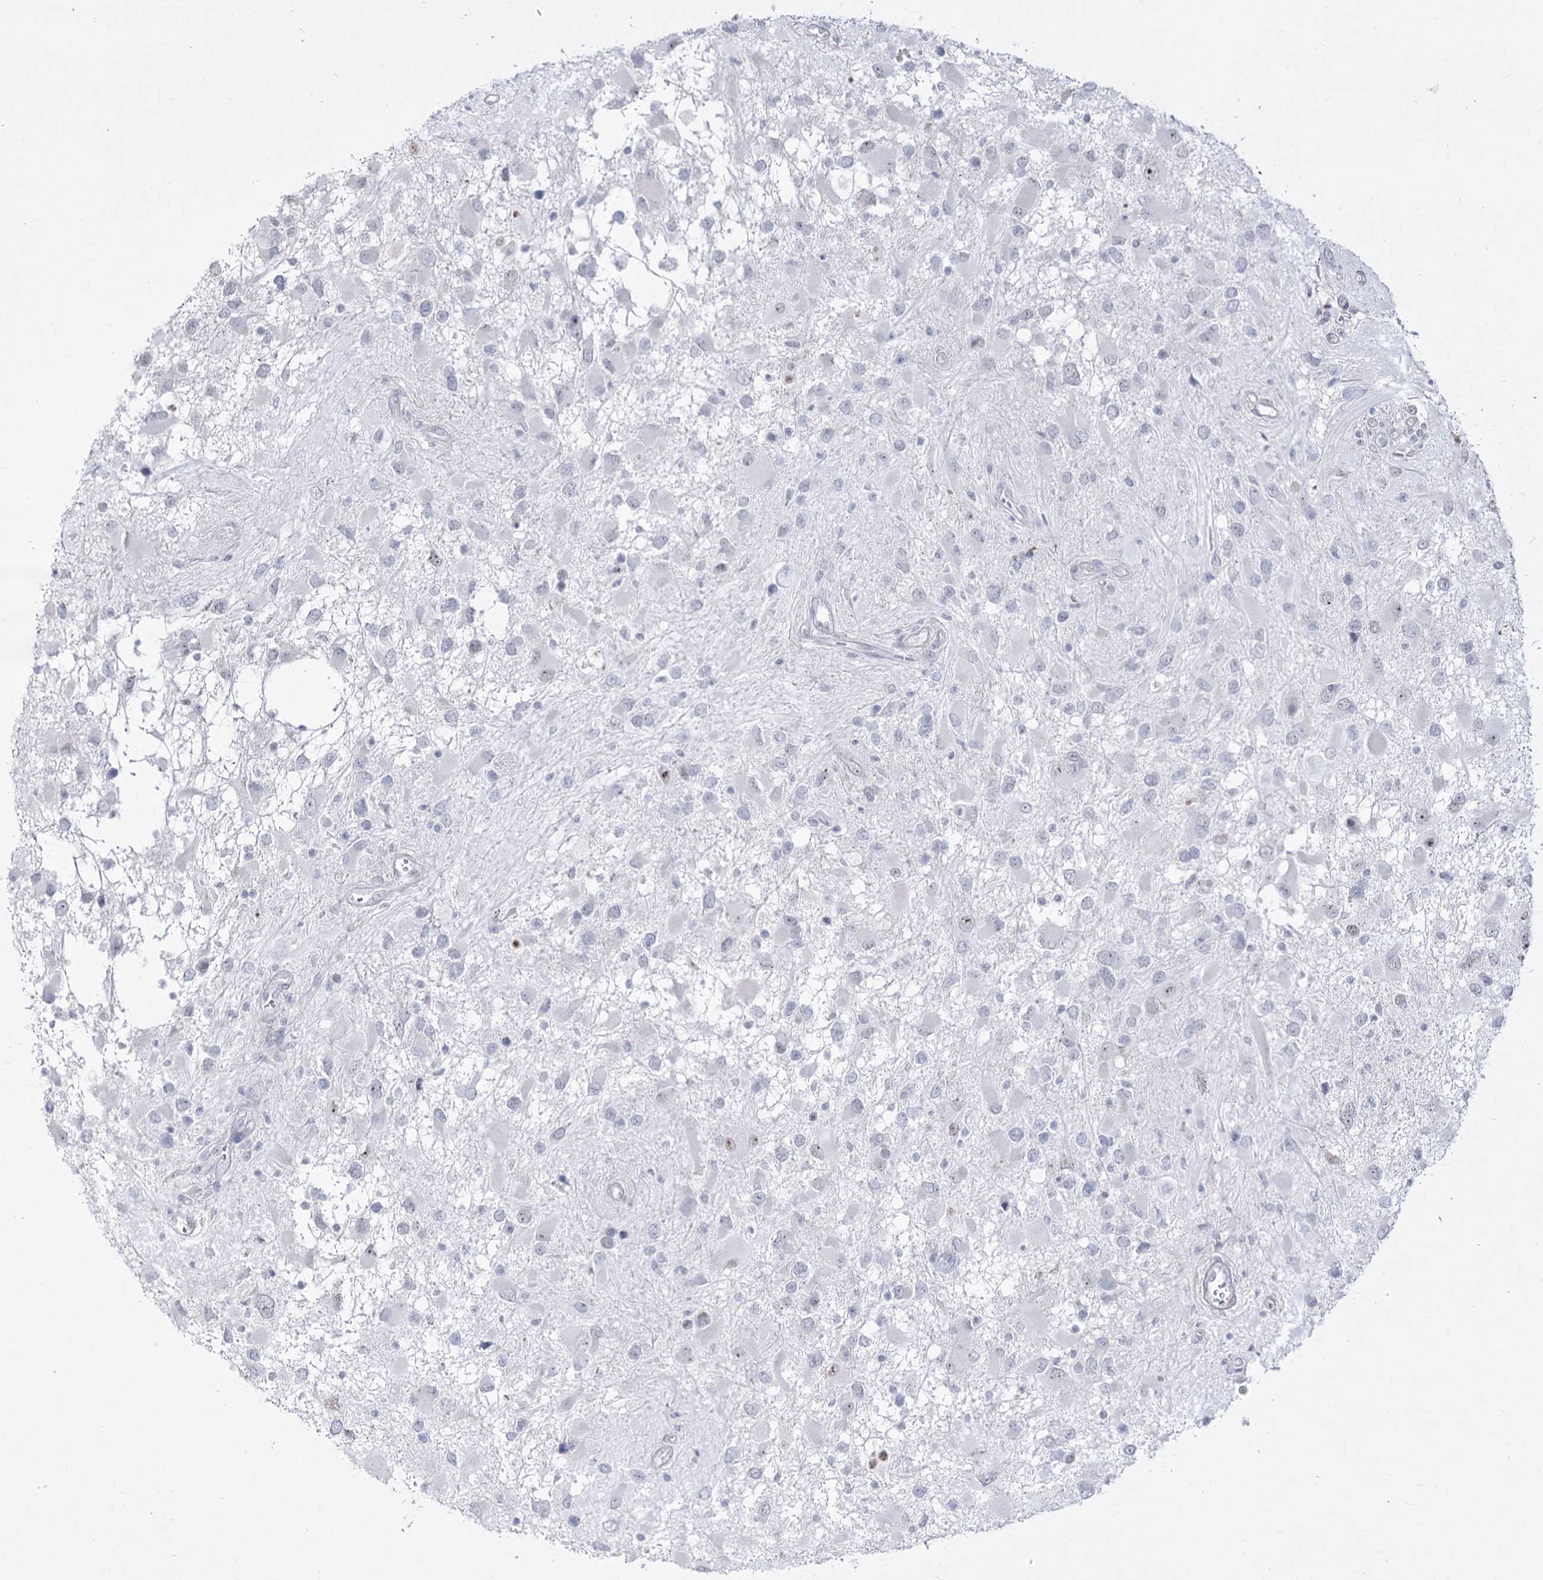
{"staining": {"intensity": "negative", "quantity": "none", "location": "none"}, "tissue": "glioma", "cell_type": "Tumor cells", "image_type": "cancer", "snomed": [{"axis": "morphology", "description": "Glioma, malignant, High grade"}, {"axis": "topography", "description": "Brain"}], "caption": "Immunohistochemical staining of malignant glioma (high-grade) demonstrates no significant positivity in tumor cells. The staining was performed using DAB (3,3'-diaminobenzidine) to visualize the protein expression in brown, while the nuclei were stained in blue with hematoxylin (Magnification: 20x).", "gene": "DDX50", "patient": {"sex": "male", "age": 53}}